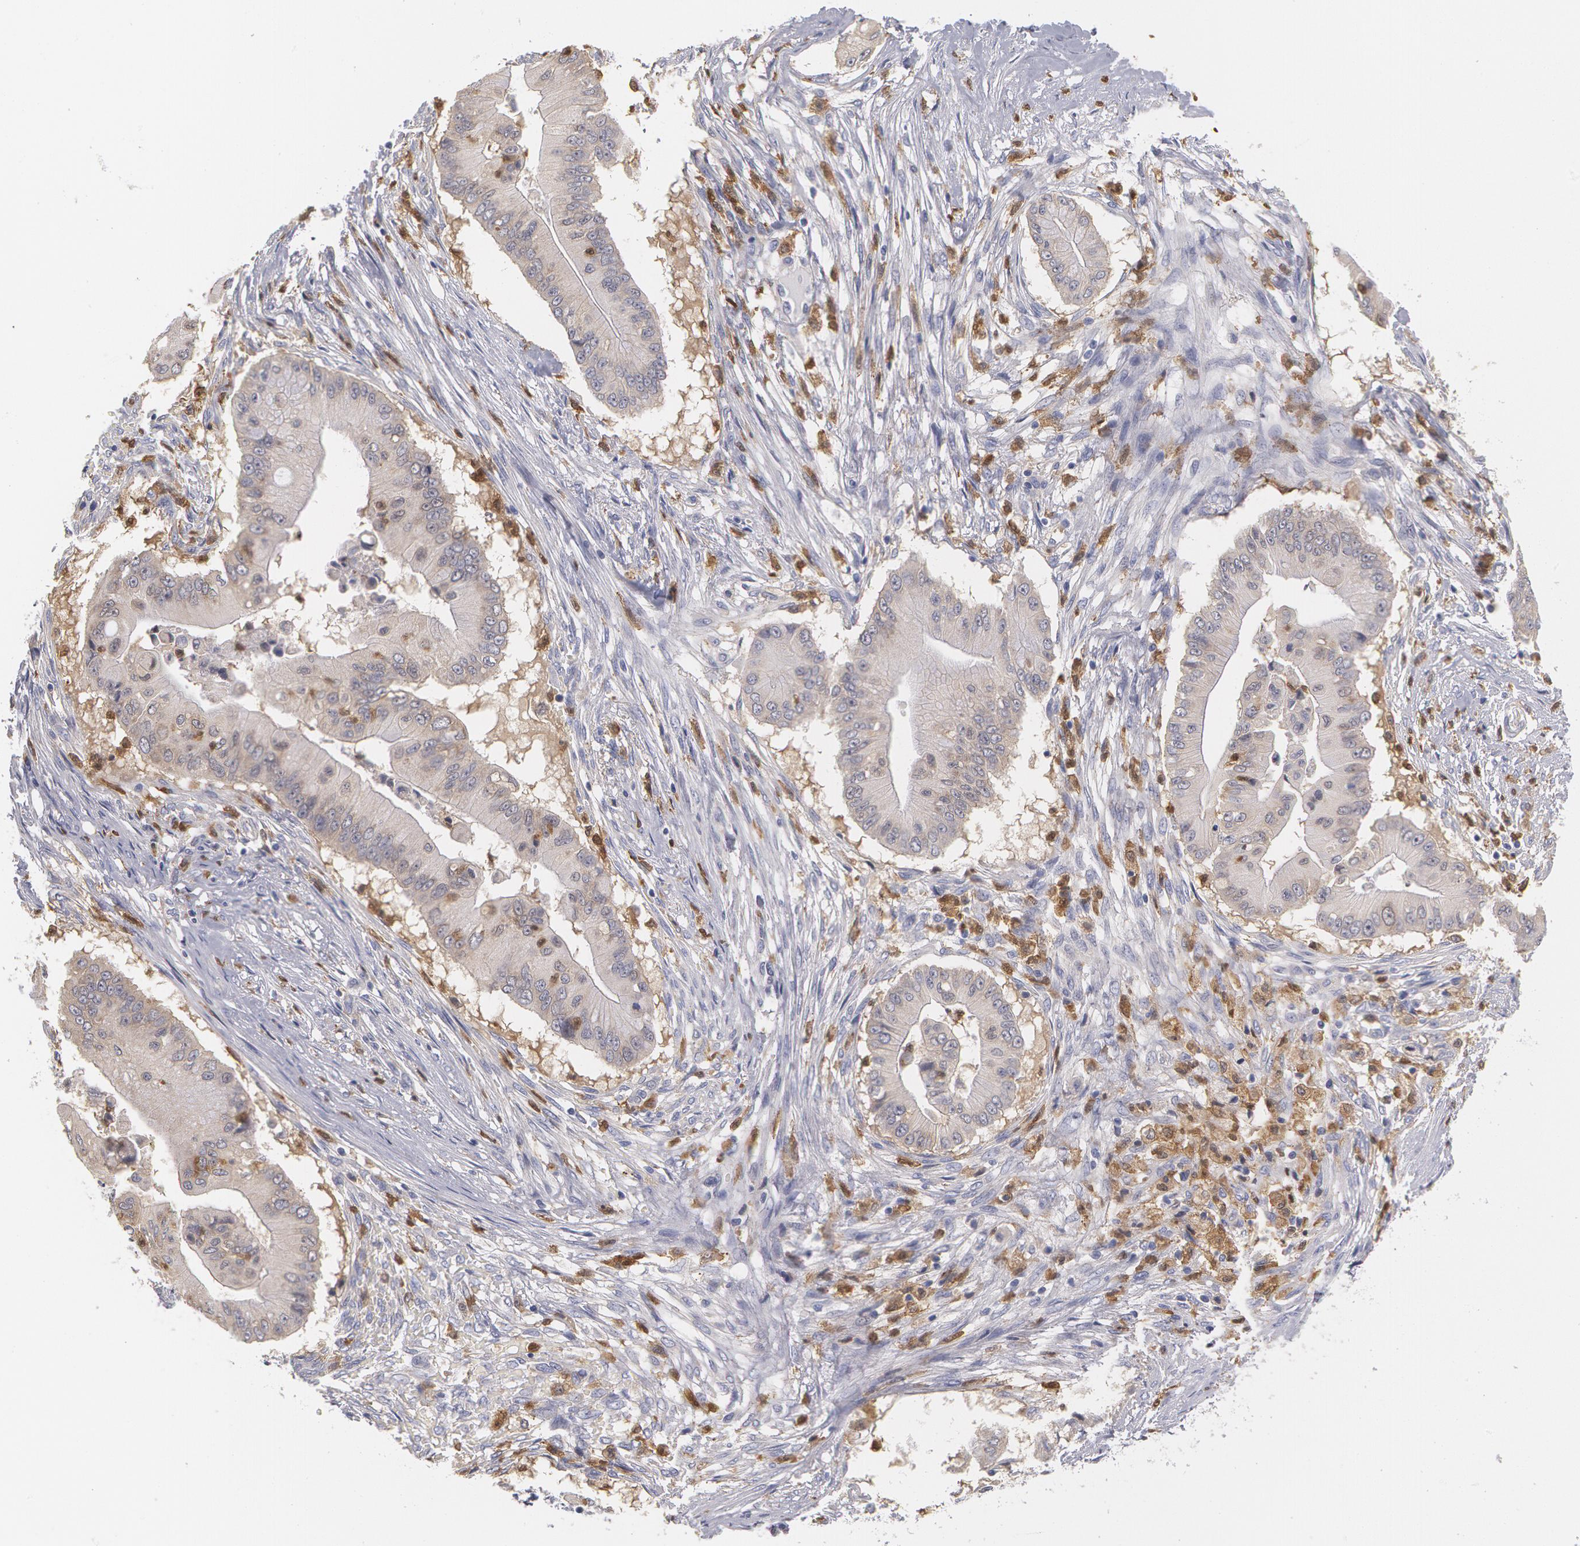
{"staining": {"intensity": "weak", "quantity": ">75%", "location": "cytoplasmic/membranous"}, "tissue": "pancreatic cancer", "cell_type": "Tumor cells", "image_type": "cancer", "snomed": [{"axis": "morphology", "description": "Adenocarcinoma, NOS"}, {"axis": "topography", "description": "Pancreas"}], "caption": "Immunohistochemistry (DAB) staining of human pancreatic adenocarcinoma exhibits weak cytoplasmic/membranous protein expression in about >75% of tumor cells.", "gene": "SYK", "patient": {"sex": "male", "age": 62}}